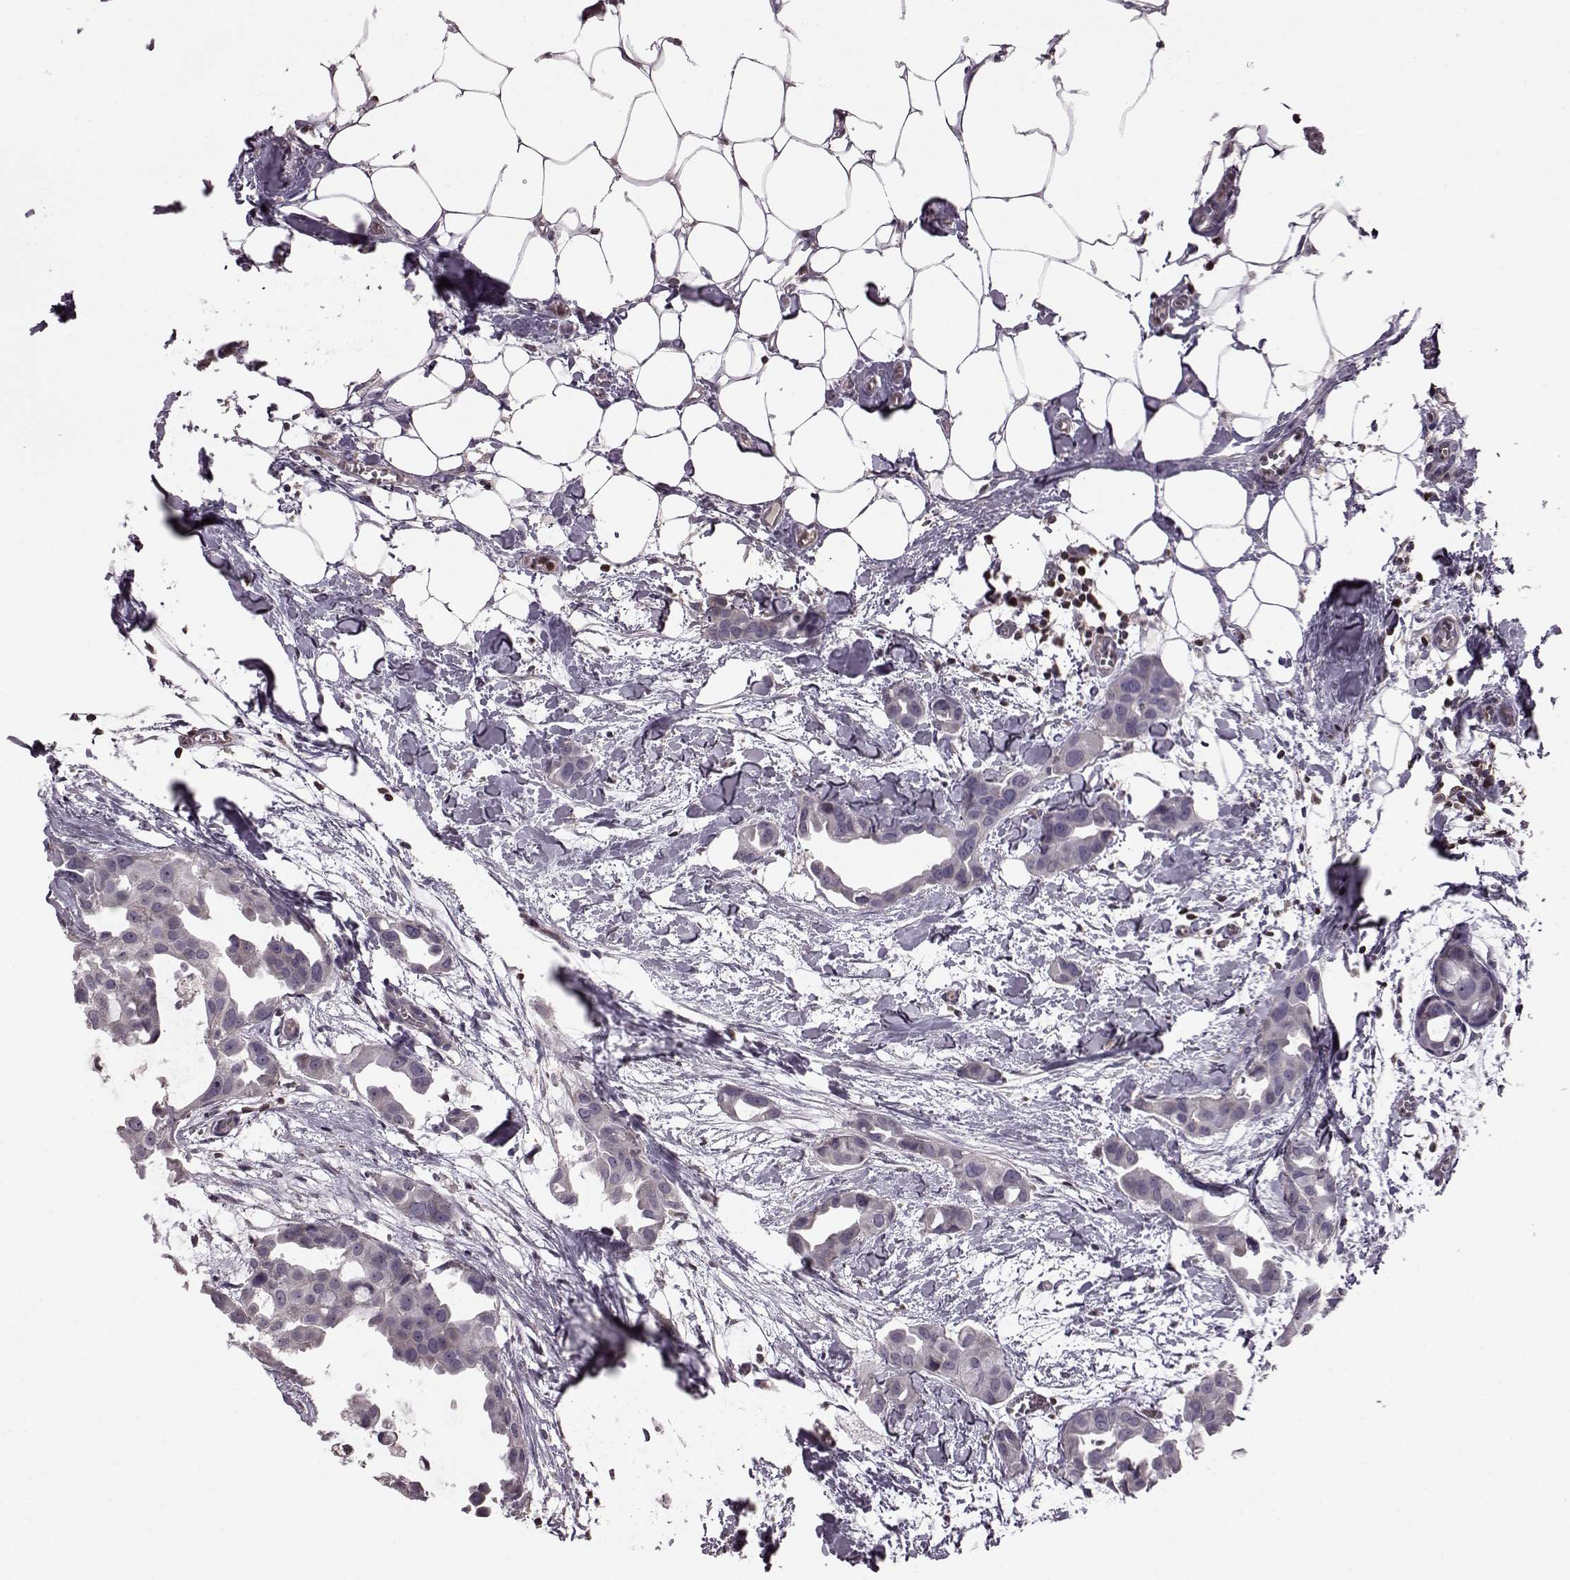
{"staining": {"intensity": "negative", "quantity": "none", "location": "none"}, "tissue": "breast cancer", "cell_type": "Tumor cells", "image_type": "cancer", "snomed": [{"axis": "morphology", "description": "Duct carcinoma"}, {"axis": "topography", "description": "Breast"}], "caption": "An image of breast infiltrating ductal carcinoma stained for a protein displays no brown staining in tumor cells.", "gene": "CDC42SE1", "patient": {"sex": "female", "age": 38}}